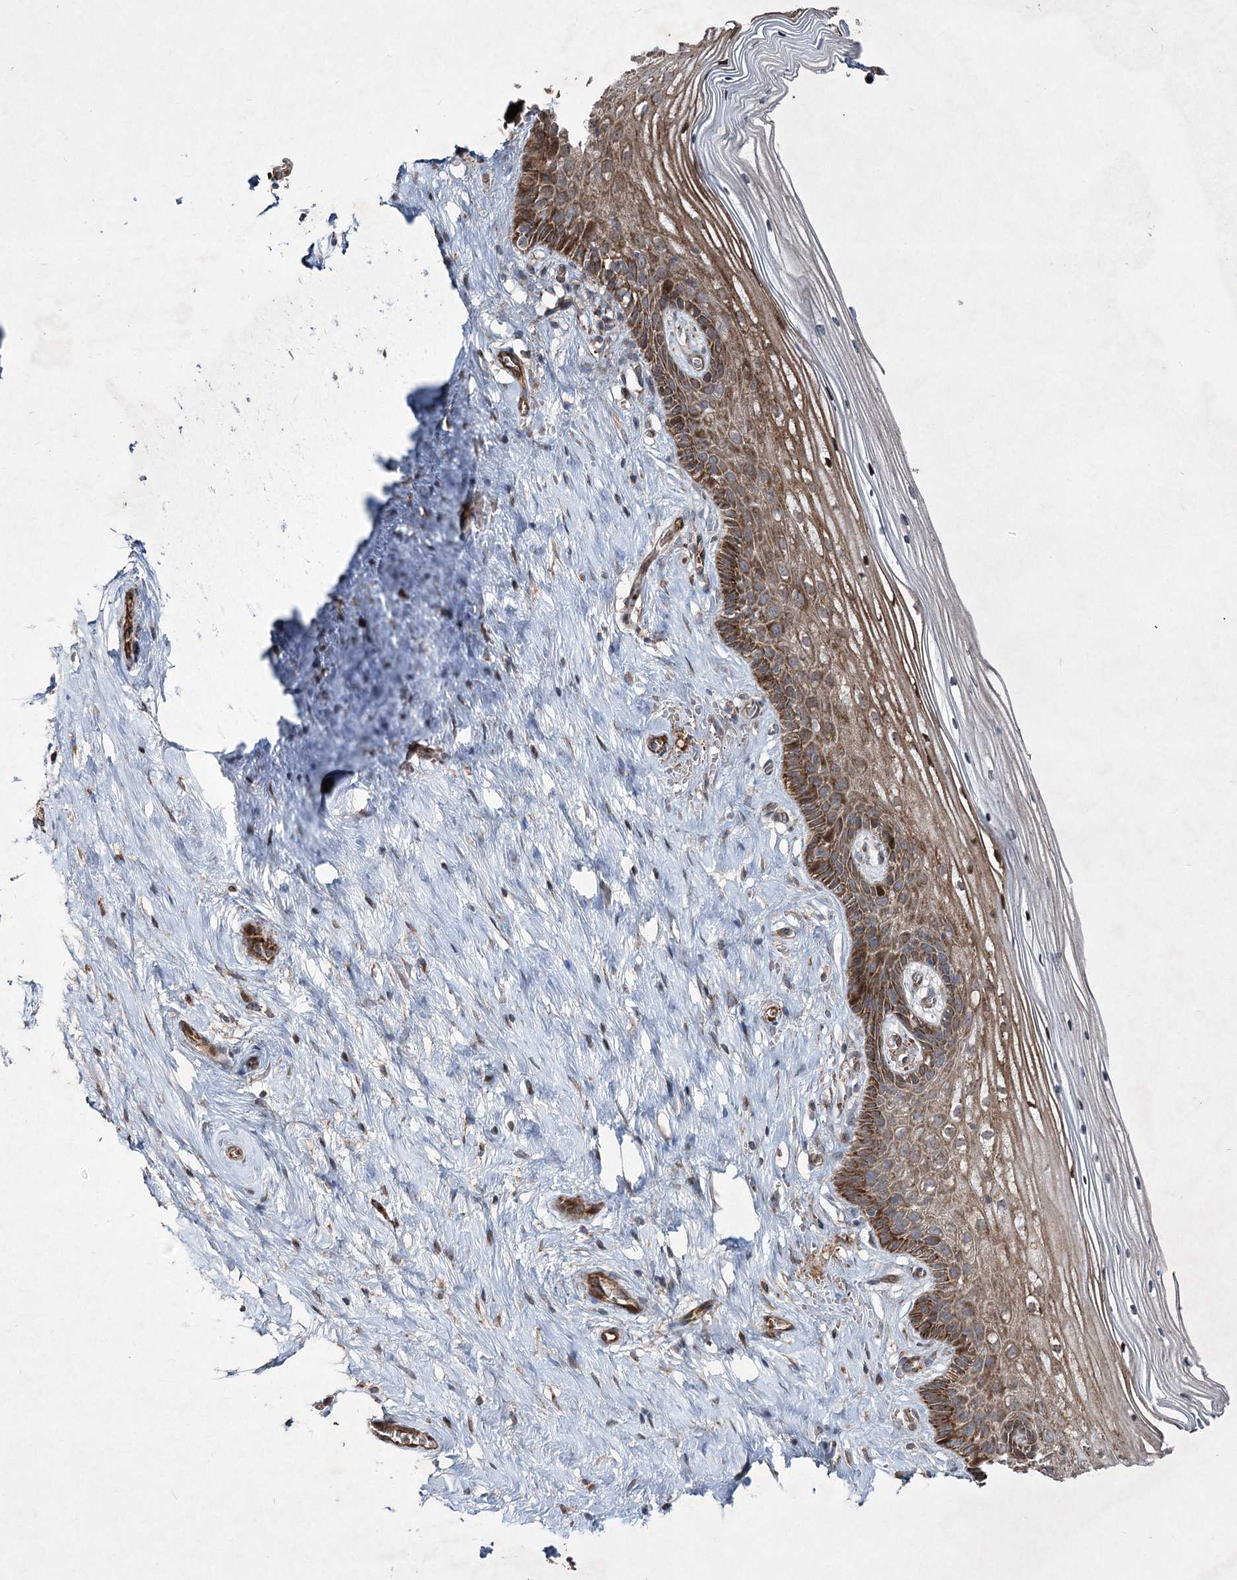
{"staining": {"intensity": "strong", "quantity": ">75%", "location": "cytoplasmic/membranous"}, "tissue": "cervix", "cell_type": "Glandular cells", "image_type": "normal", "snomed": [{"axis": "morphology", "description": "Normal tissue, NOS"}, {"axis": "topography", "description": "Cervix"}], "caption": "Strong cytoplasmic/membranous protein positivity is appreciated in approximately >75% of glandular cells in cervix.", "gene": "SERINC5", "patient": {"sex": "female", "age": 33}}